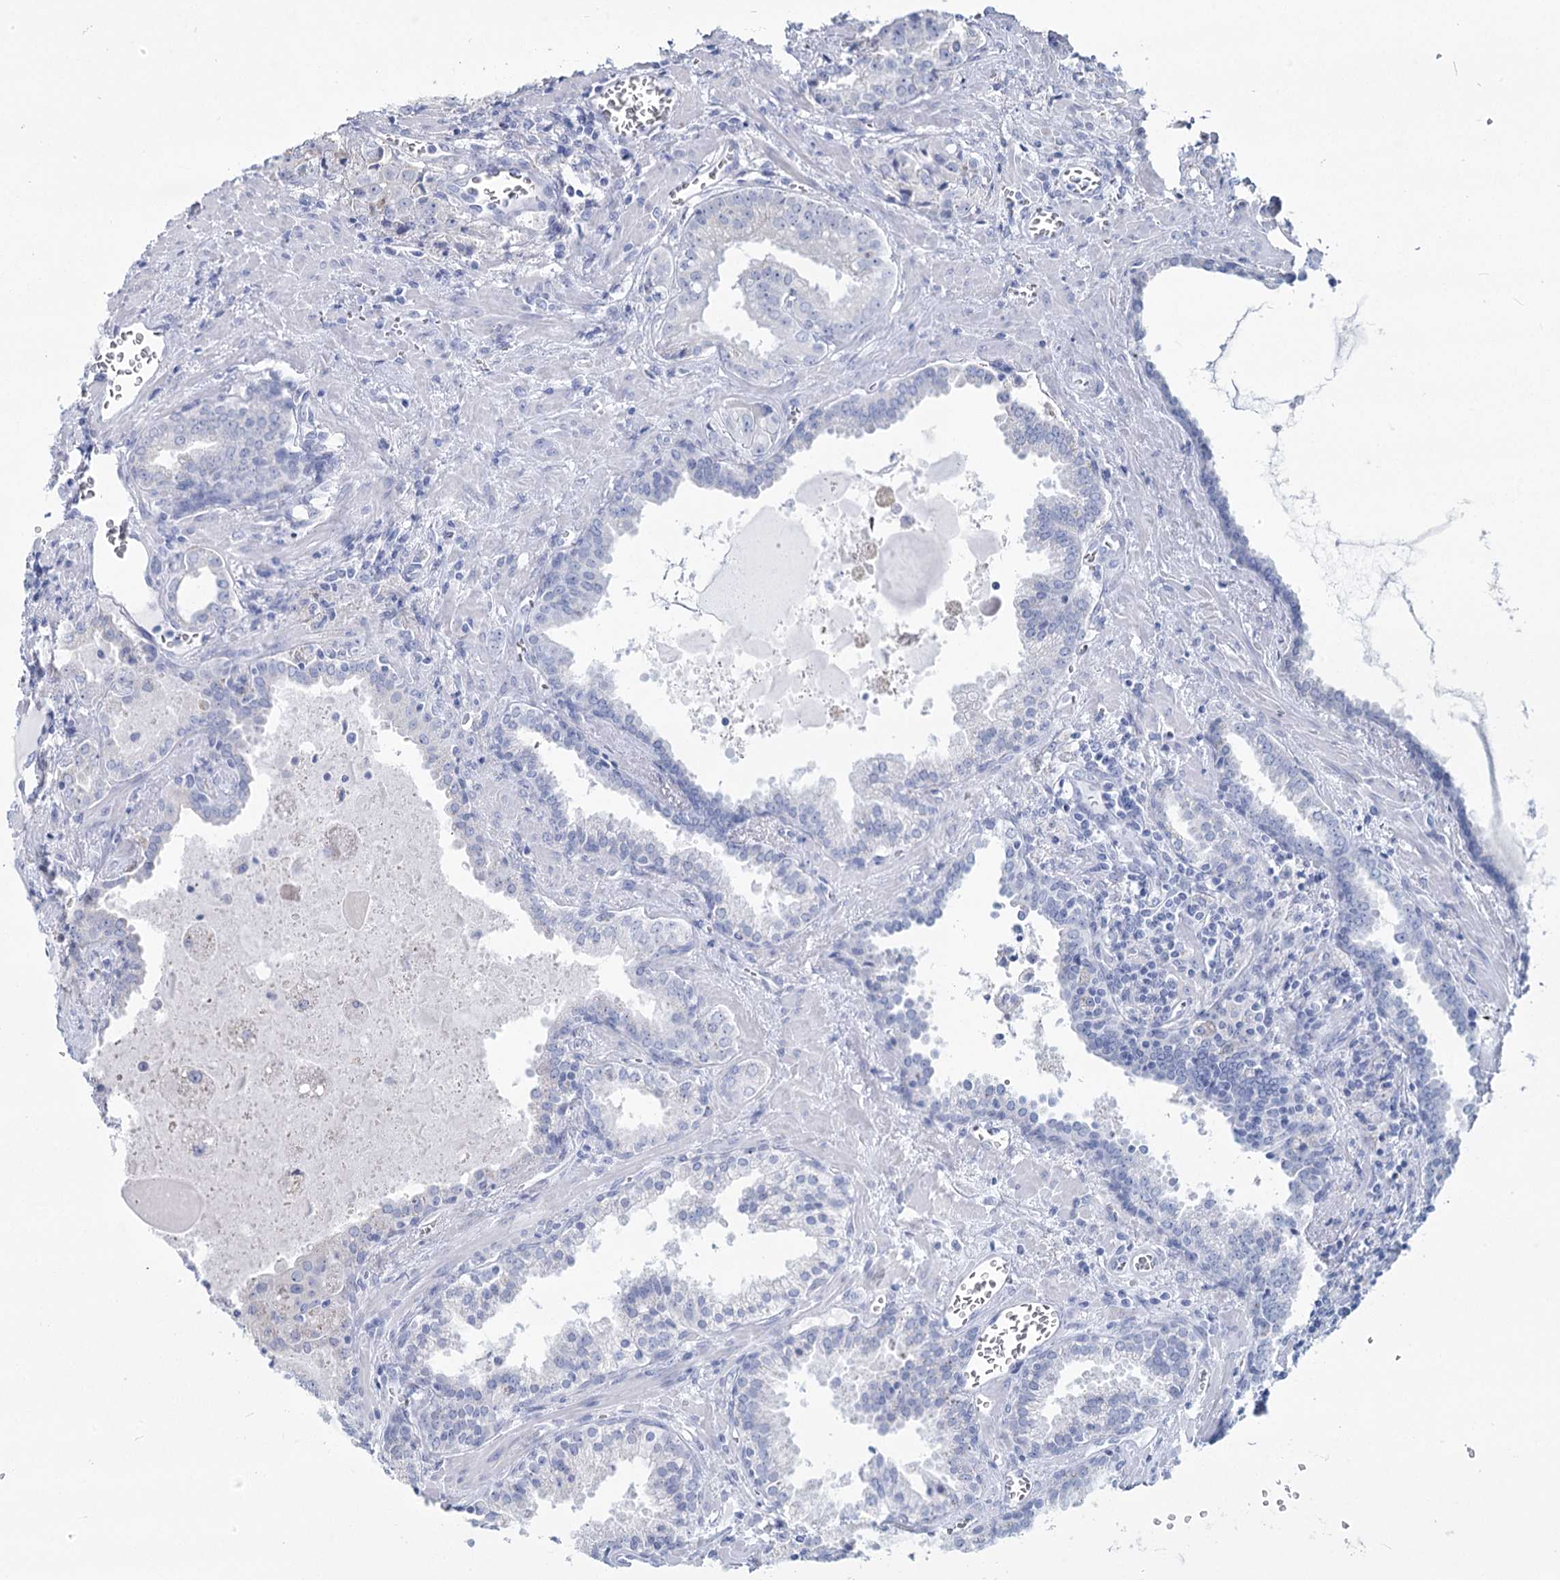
{"staining": {"intensity": "weak", "quantity": "<25%", "location": "cytoplasmic/membranous"}, "tissue": "prostate cancer", "cell_type": "Tumor cells", "image_type": "cancer", "snomed": [{"axis": "morphology", "description": "Adenocarcinoma, High grade"}, {"axis": "topography", "description": "Prostate"}], "caption": "A high-resolution image shows IHC staining of prostate high-grade adenocarcinoma, which demonstrates no significant staining in tumor cells.", "gene": "ZCCHC9", "patient": {"sex": "male", "age": 68}}